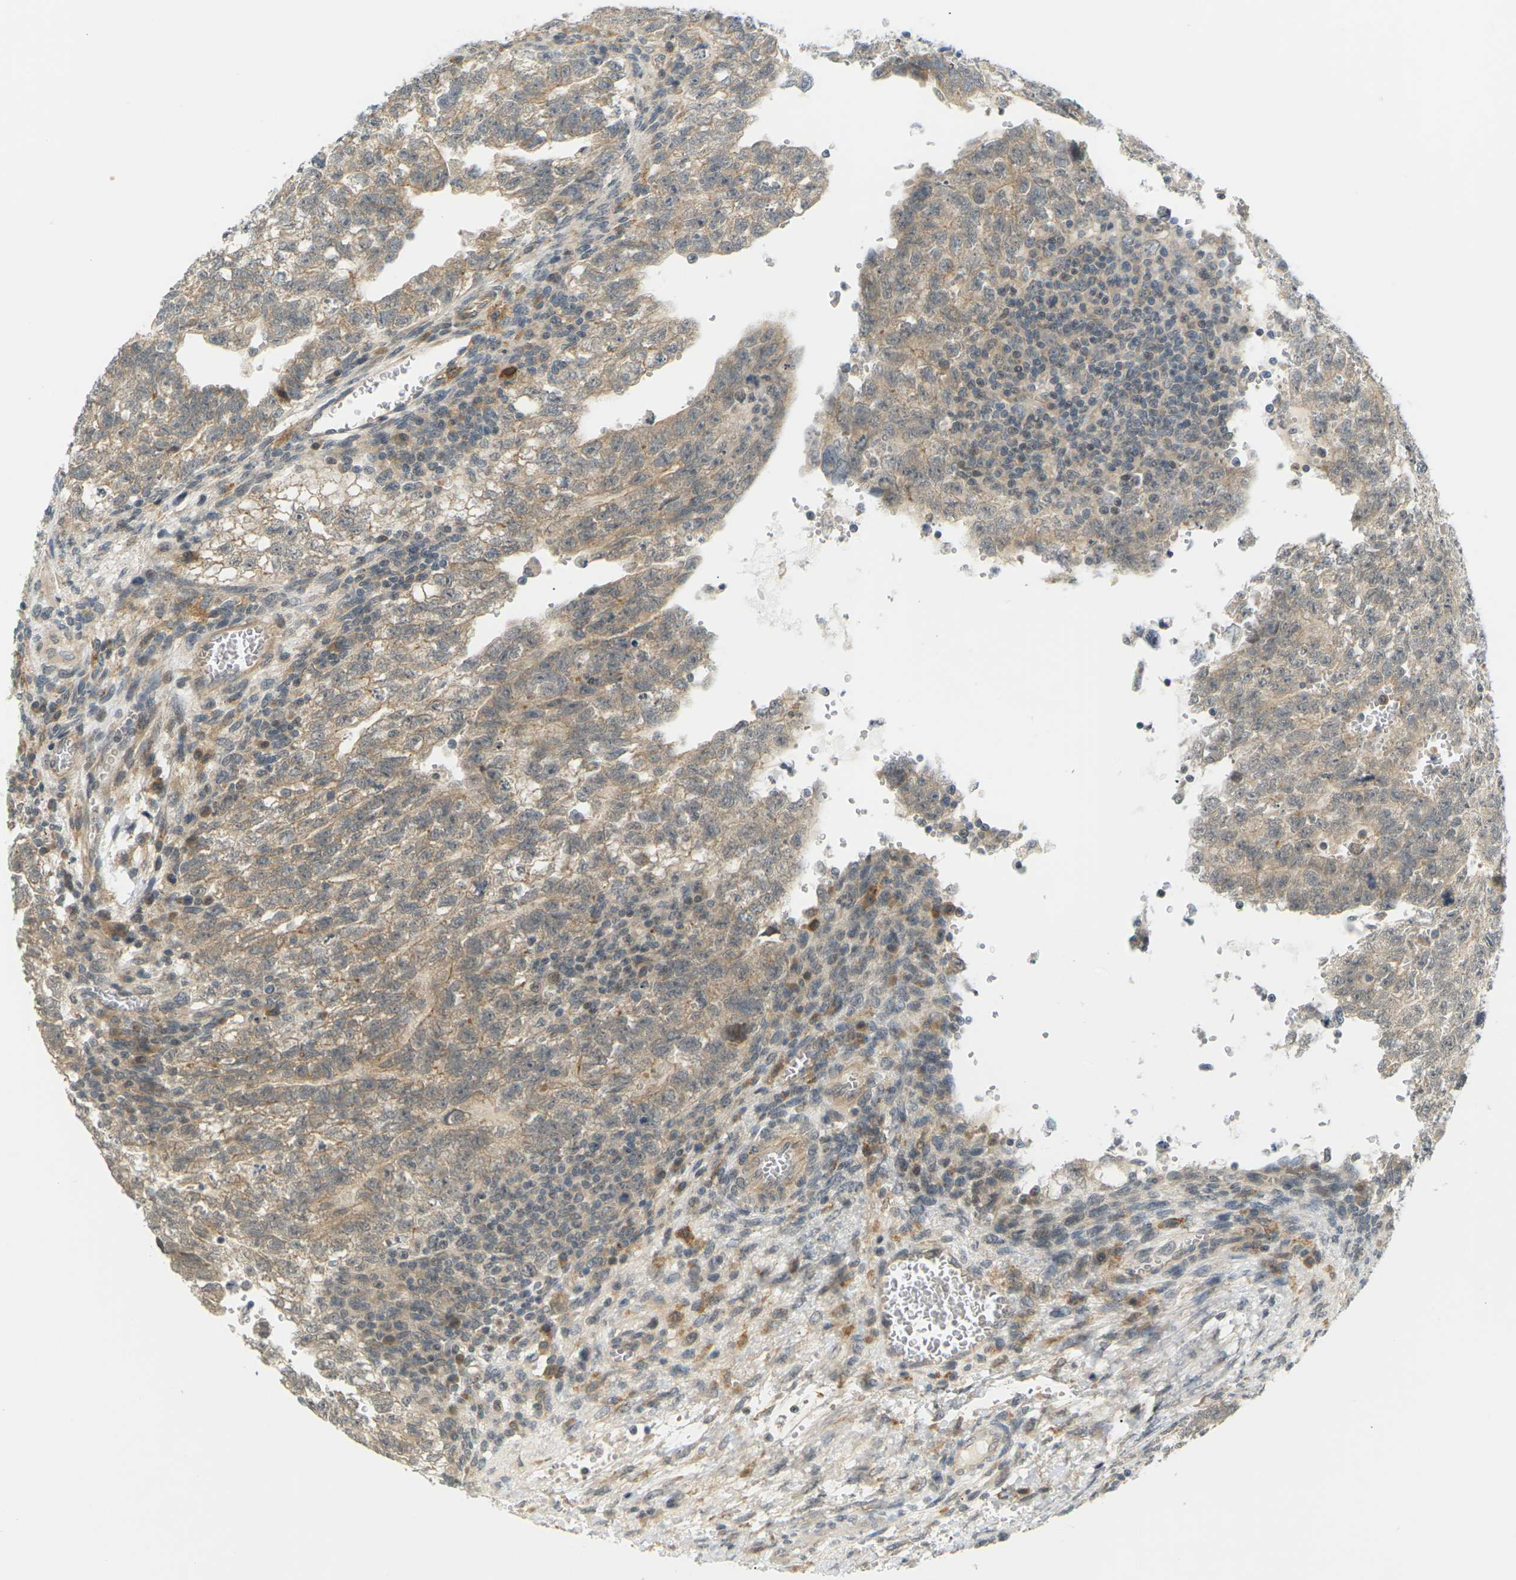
{"staining": {"intensity": "moderate", "quantity": ">75%", "location": "cytoplasmic/membranous"}, "tissue": "testis cancer", "cell_type": "Tumor cells", "image_type": "cancer", "snomed": [{"axis": "morphology", "description": "Seminoma, NOS"}, {"axis": "morphology", "description": "Carcinoma, Embryonal, NOS"}, {"axis": "topography", "description": "Testis"}], "caption": "Immunohistochemistry (IHC) of human testis cancer (embryonal carcinoma) exhibits medium levels of moderate cytoplasmic/membranous staining in about >75% of tumor cells.", "gene": "SOCS6", "patient": {"sex": "male", "age": 38}}